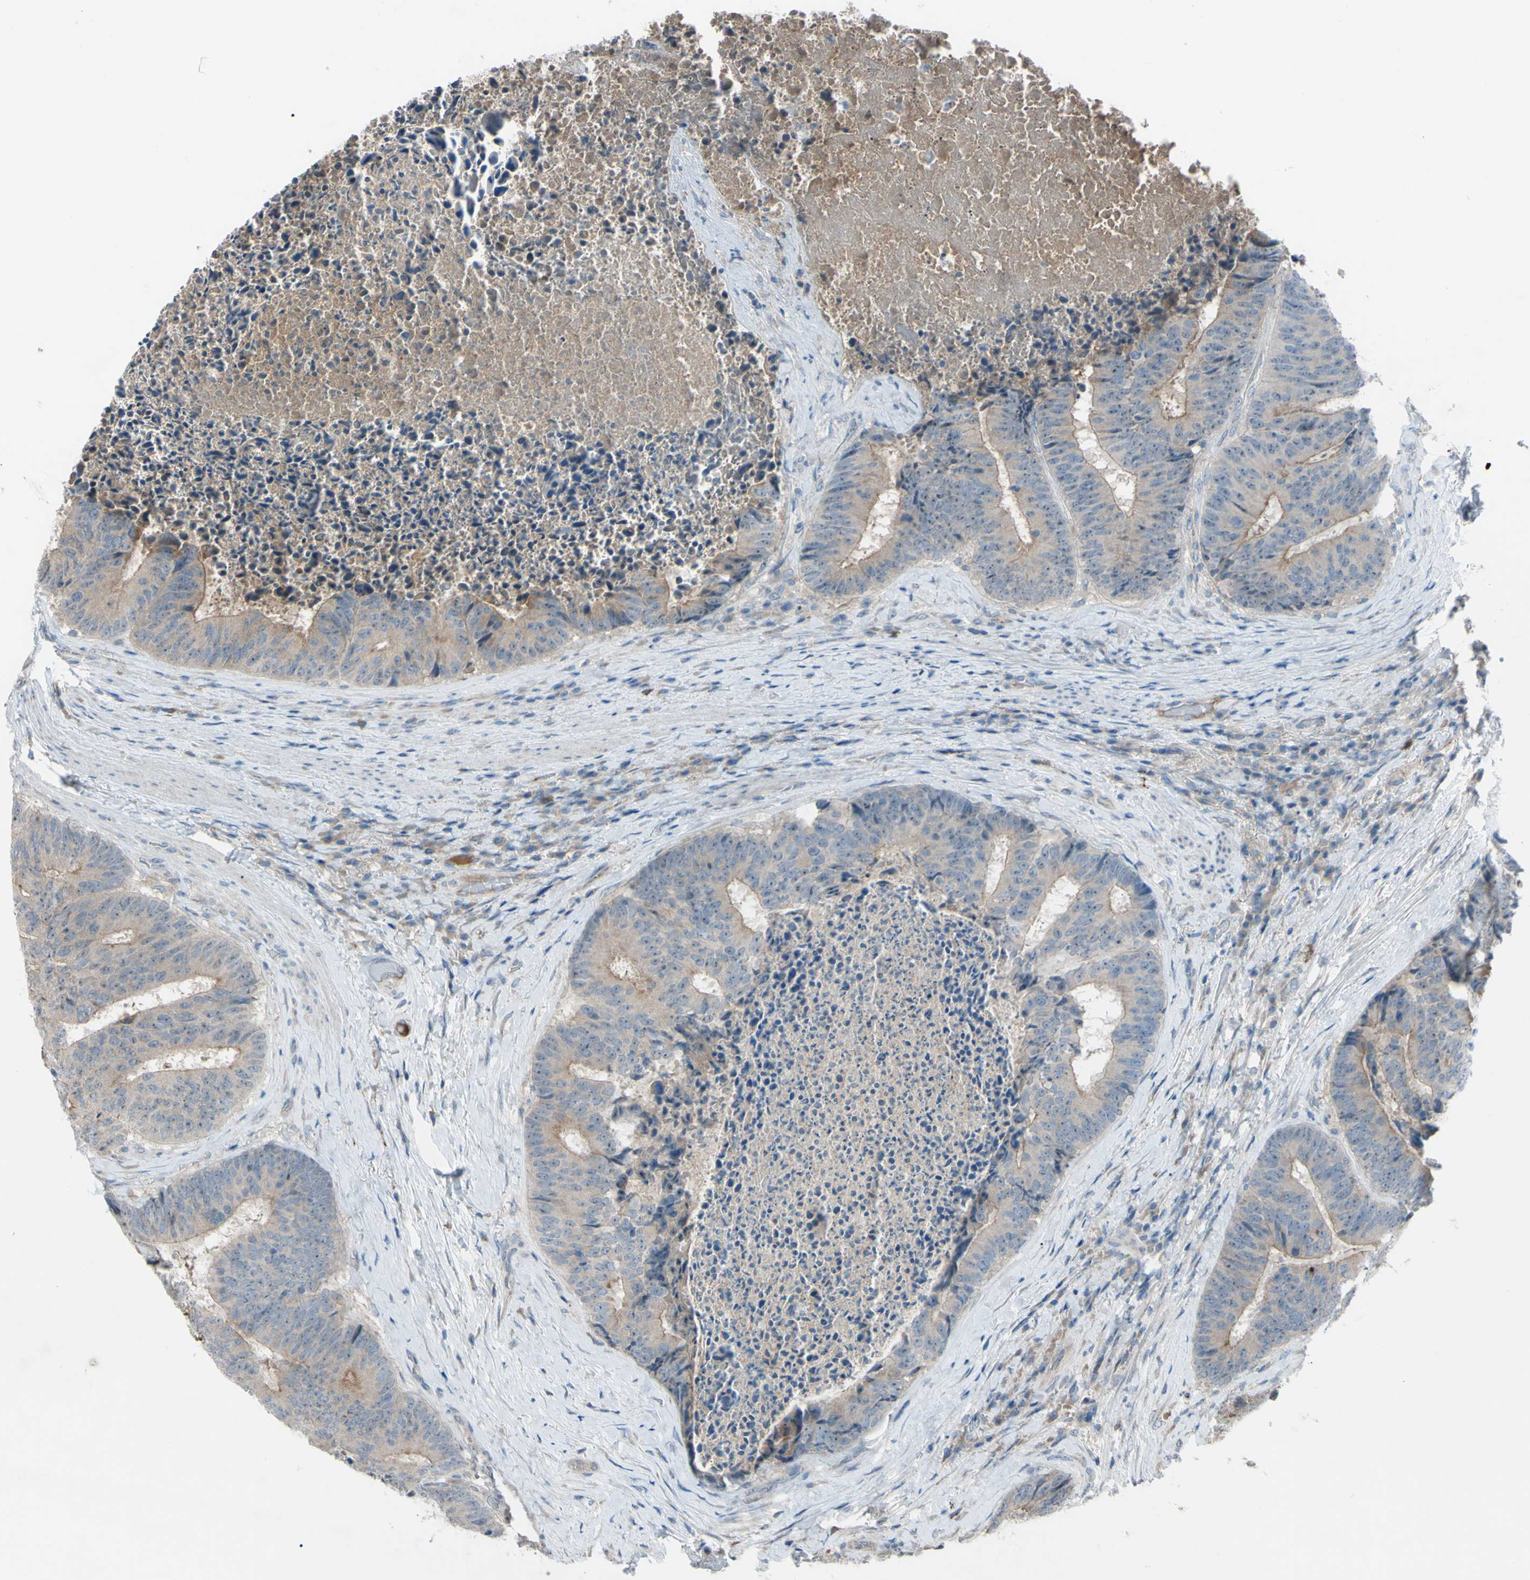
{"staining": {"intensity": "weak", "quantity": "25%-75%", "location": "cytoplasmic/membranous"}, "tissue": "colorectal cancer", "cell_type": "Tumor cells", "image_type": "cancer", "snomed": [{"axis": "morphology", "description": "Adenocarcinoma, NOS"}, {"axis": "topography", "description": "Rectum"}], "caption": "Tumor cells show weak cytoplasmic/membranous expression in approximately 25%-75% of cells in colorectal cancer (adenocarcinoma).", "gene": "ATRN", "patient": {"sex": "male", "age": 72}}